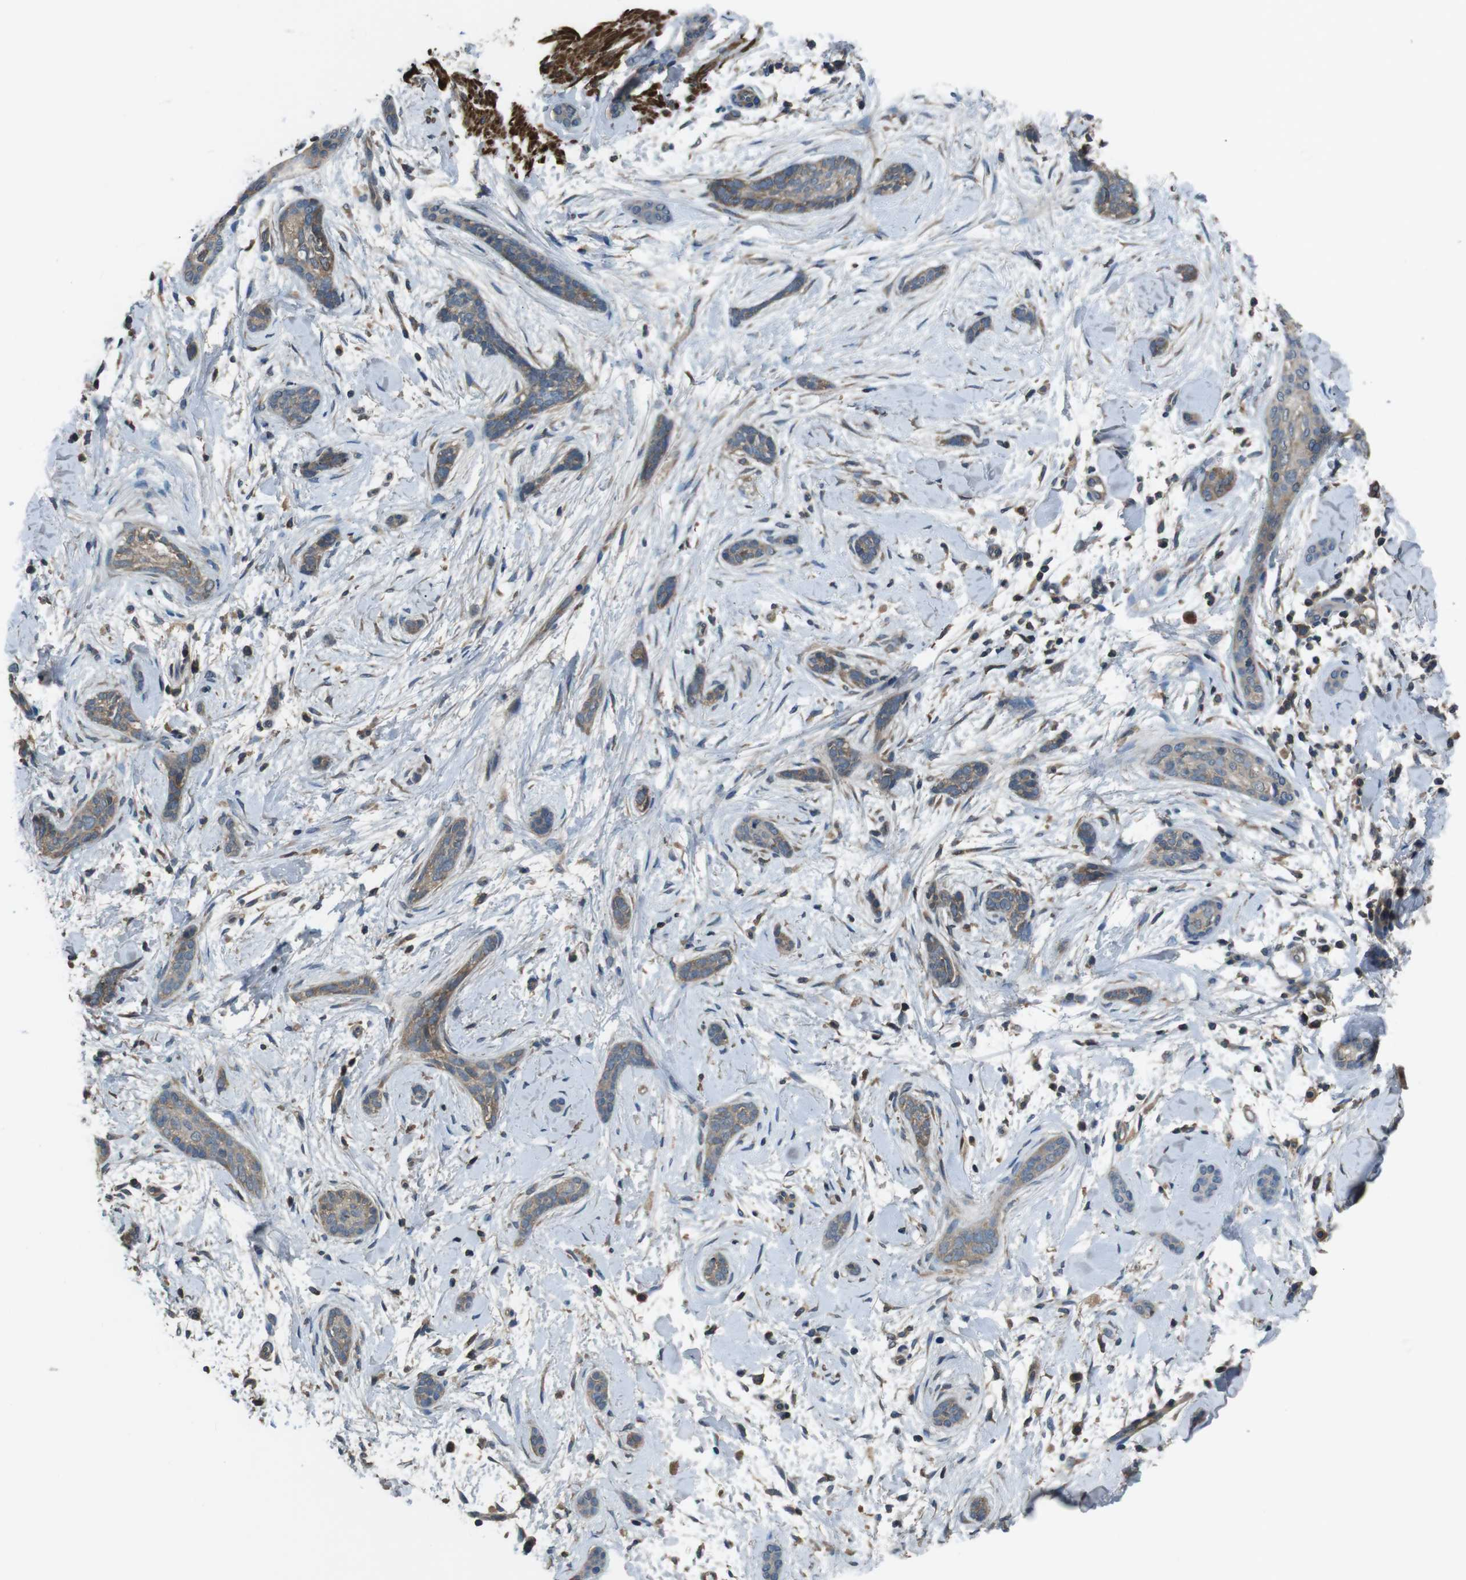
{"staining": {"intensity": "weak", "quantity": ">75%", "location": "cytoplasmic/membranous"}, "tissue": "skin cancer", "cell_type": "Tumor cells", "image_type": "cancer", "snomed": [{"axis": "morphology", "description": "Basal cell carcinoma"}, {"axis": "morphology", "description": "Adnexal tumor, benign"}, {"axis": "topography", "description": "Skin"}], "caption": "This photomicrograph demonstrates benign adnexal tumor (skin) stained with immunohistochemistry to label a protein in brown. The cytoplasmic/membranous of tumor cells show weak positivity for the protein. Nuclei are counter-stained blue.", "gene": "FUT2", "patient": {"sex": "female", "age": 42}}